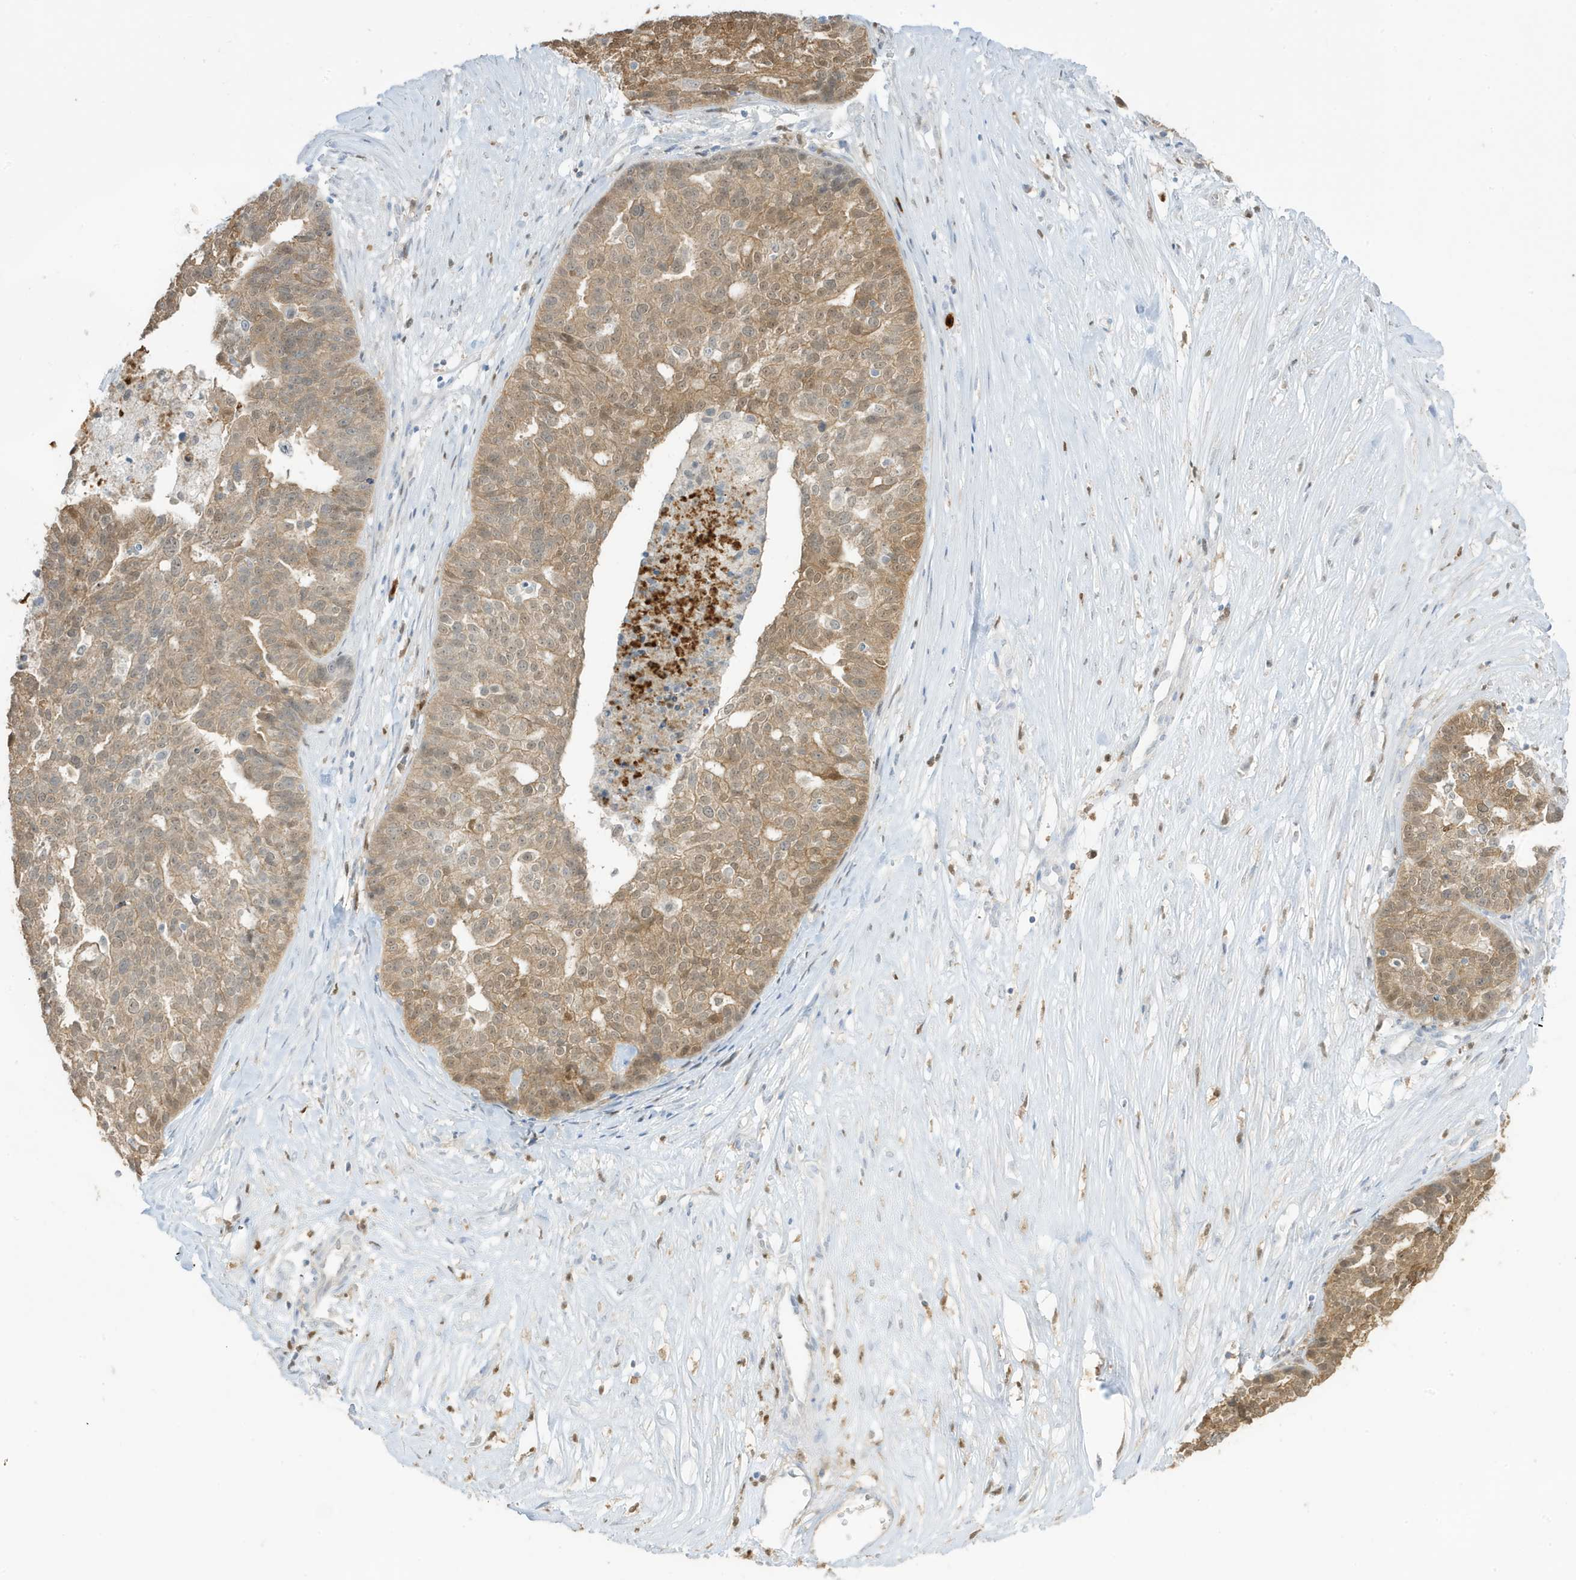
{"staining": {"intensity": "weak", "quantity": "25%-75%", "location": "cytoplasmic/membranous,nuclear"}, "tissue": "ovarian cancer", "cell_type": "Tumor cells", "image_type": "cancer", "snomed": [{"axis": "morphology", "description": "Cystadenocarcinoma, serous, NOS"}, {"axis": "topography", "description": "Ovary"}], "caption": "This is a micrograph of IHC staining of ovarian serous cystadenocarcinoma, which shows weak positivity in the cytoplasmic/membranous and nuclear of tumor cells.", "gene": "GCA", "patient": {"sex": "female", "age": 59}}